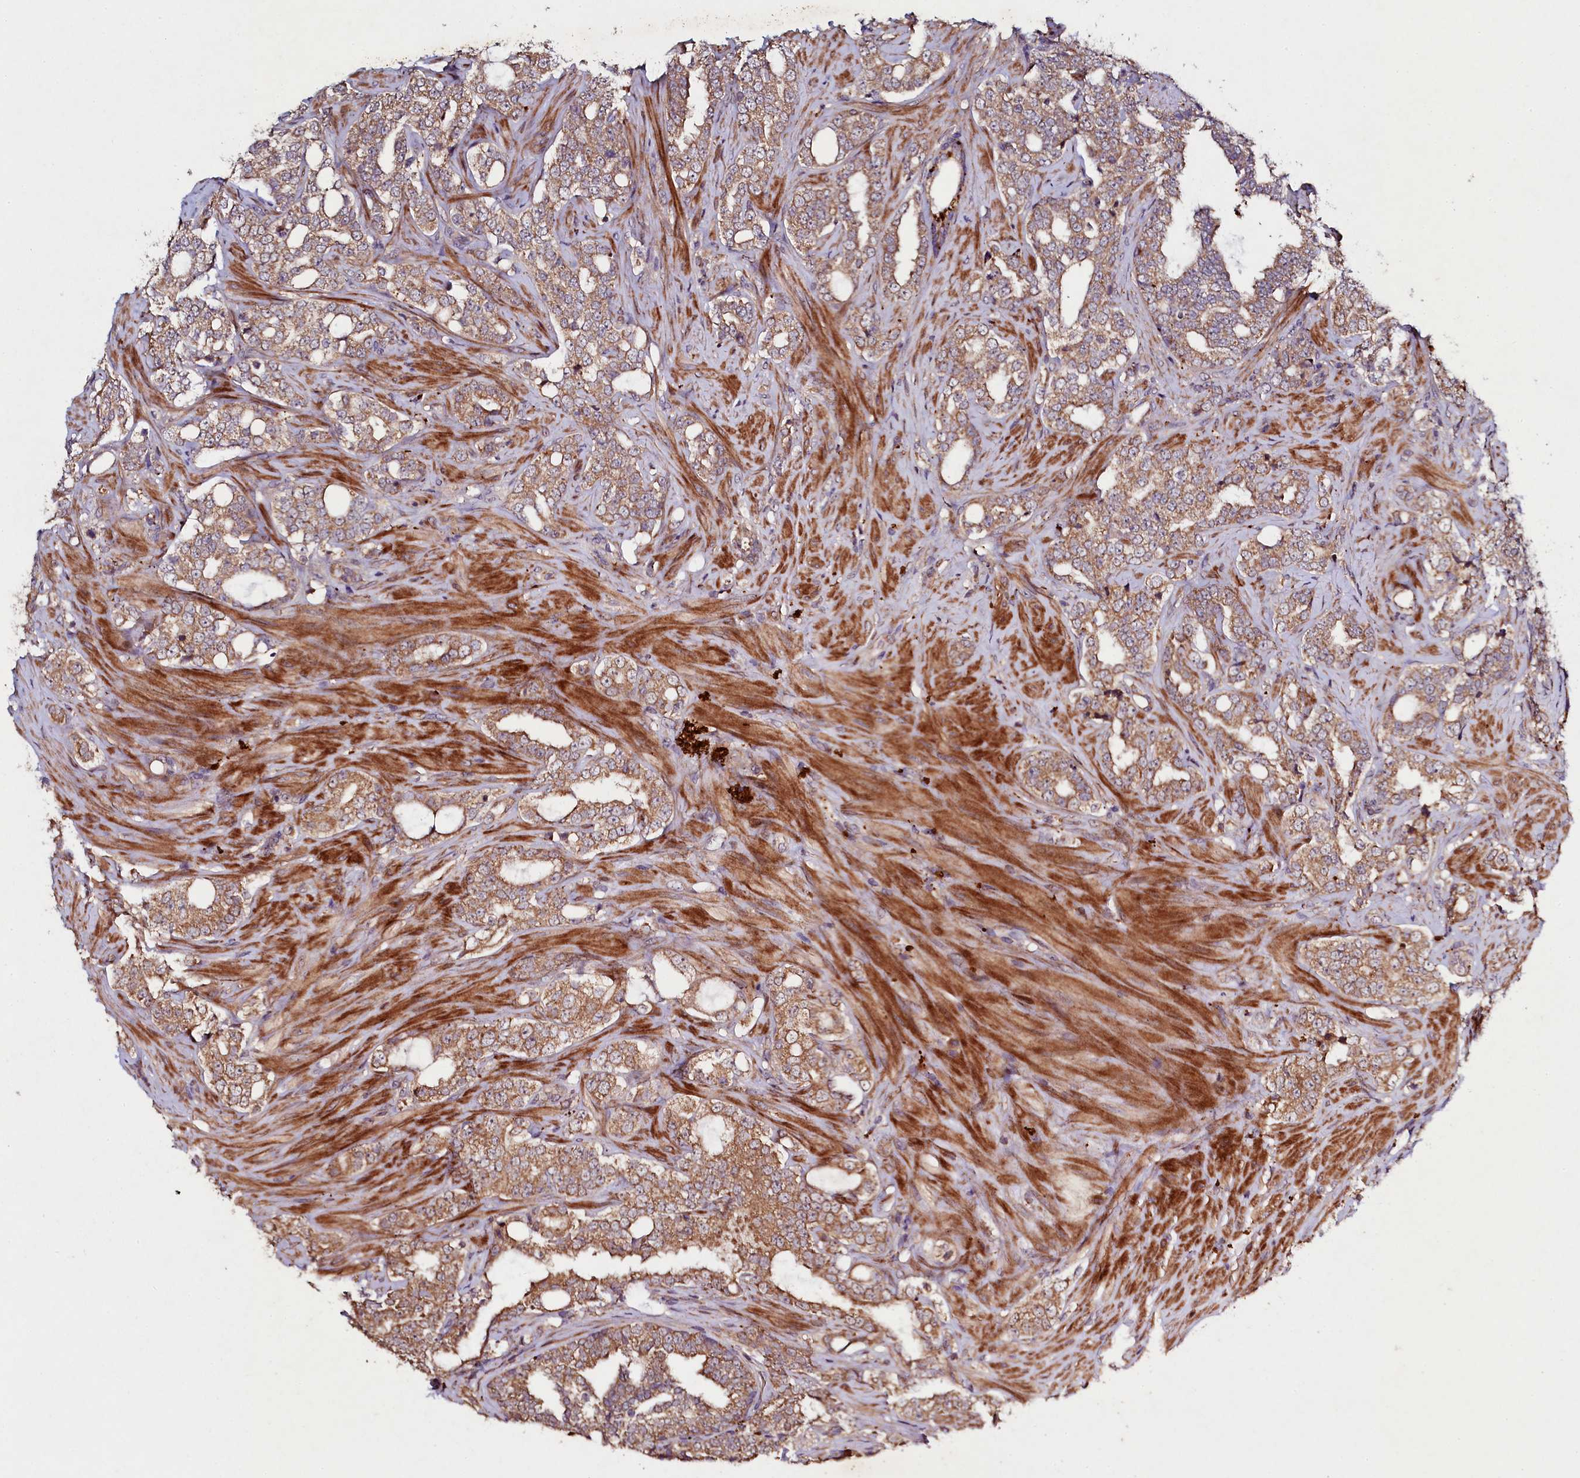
{"staining": {"intensity": "moderate", "quantity": ">75%", "location": "cytoplasmic/membranous"}, "tissue": "prostate cancer", "cell_type": "Tumor cells", "image_type": "cancer", "snomed": [{"axis": "morphology", "description": "Adenocarcinoma, High grade"}, {"axis": "topography", "description": "Prostate"}], "caption": "Brown immunohistochemical staining in human prostate cancer (high-grade adenocarcinoma) demonstrates moderate cytoplasmic/membranous positivity in about >75% of tumor cells.", "gene": "SEC24C", "patient": {"sex": "male", "age": 64}}